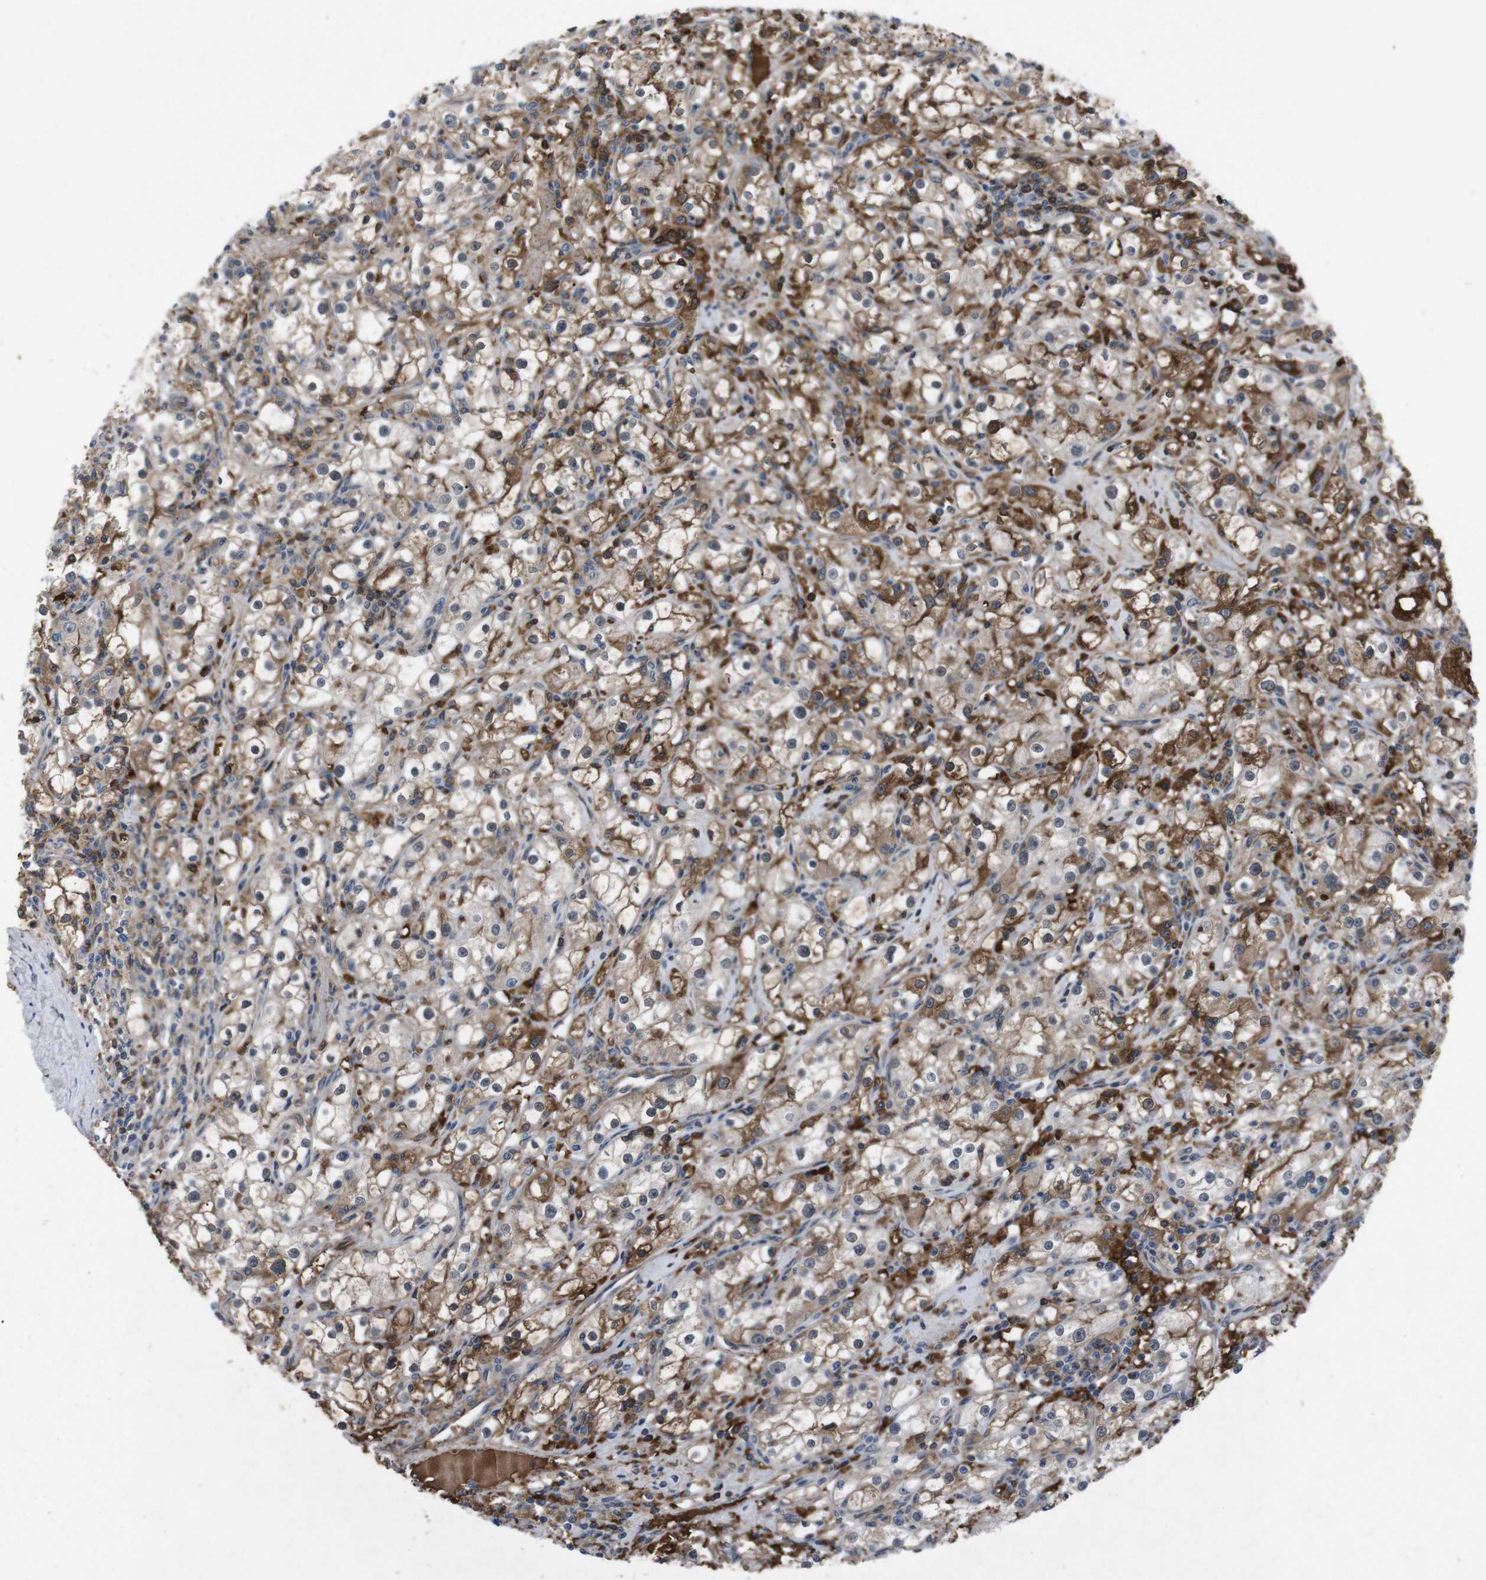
{"staining": {"intensity": "moderate", "quantity": ">75%", "location": "cytoplasmic/membranous"}, "tissue": "renal cancer", "cell_type": "Tumor cells", "image_type": "cancer", "snomed": [{"axis": "morphology", "description": "Adenocarcinoma, NOS"}, {"axis": "topography", "description": "Kidney"}], "caption": "The image shows staining of renal cancer (adenocarcinoma), revealing moderate cytoplasmic/membranous protein staining (brown color) within tumor cells. (DAB IHC with brightfield microscopy, high magnification).", "gene": "SPTB", "patient": {"sex": "male", "age": 56}}